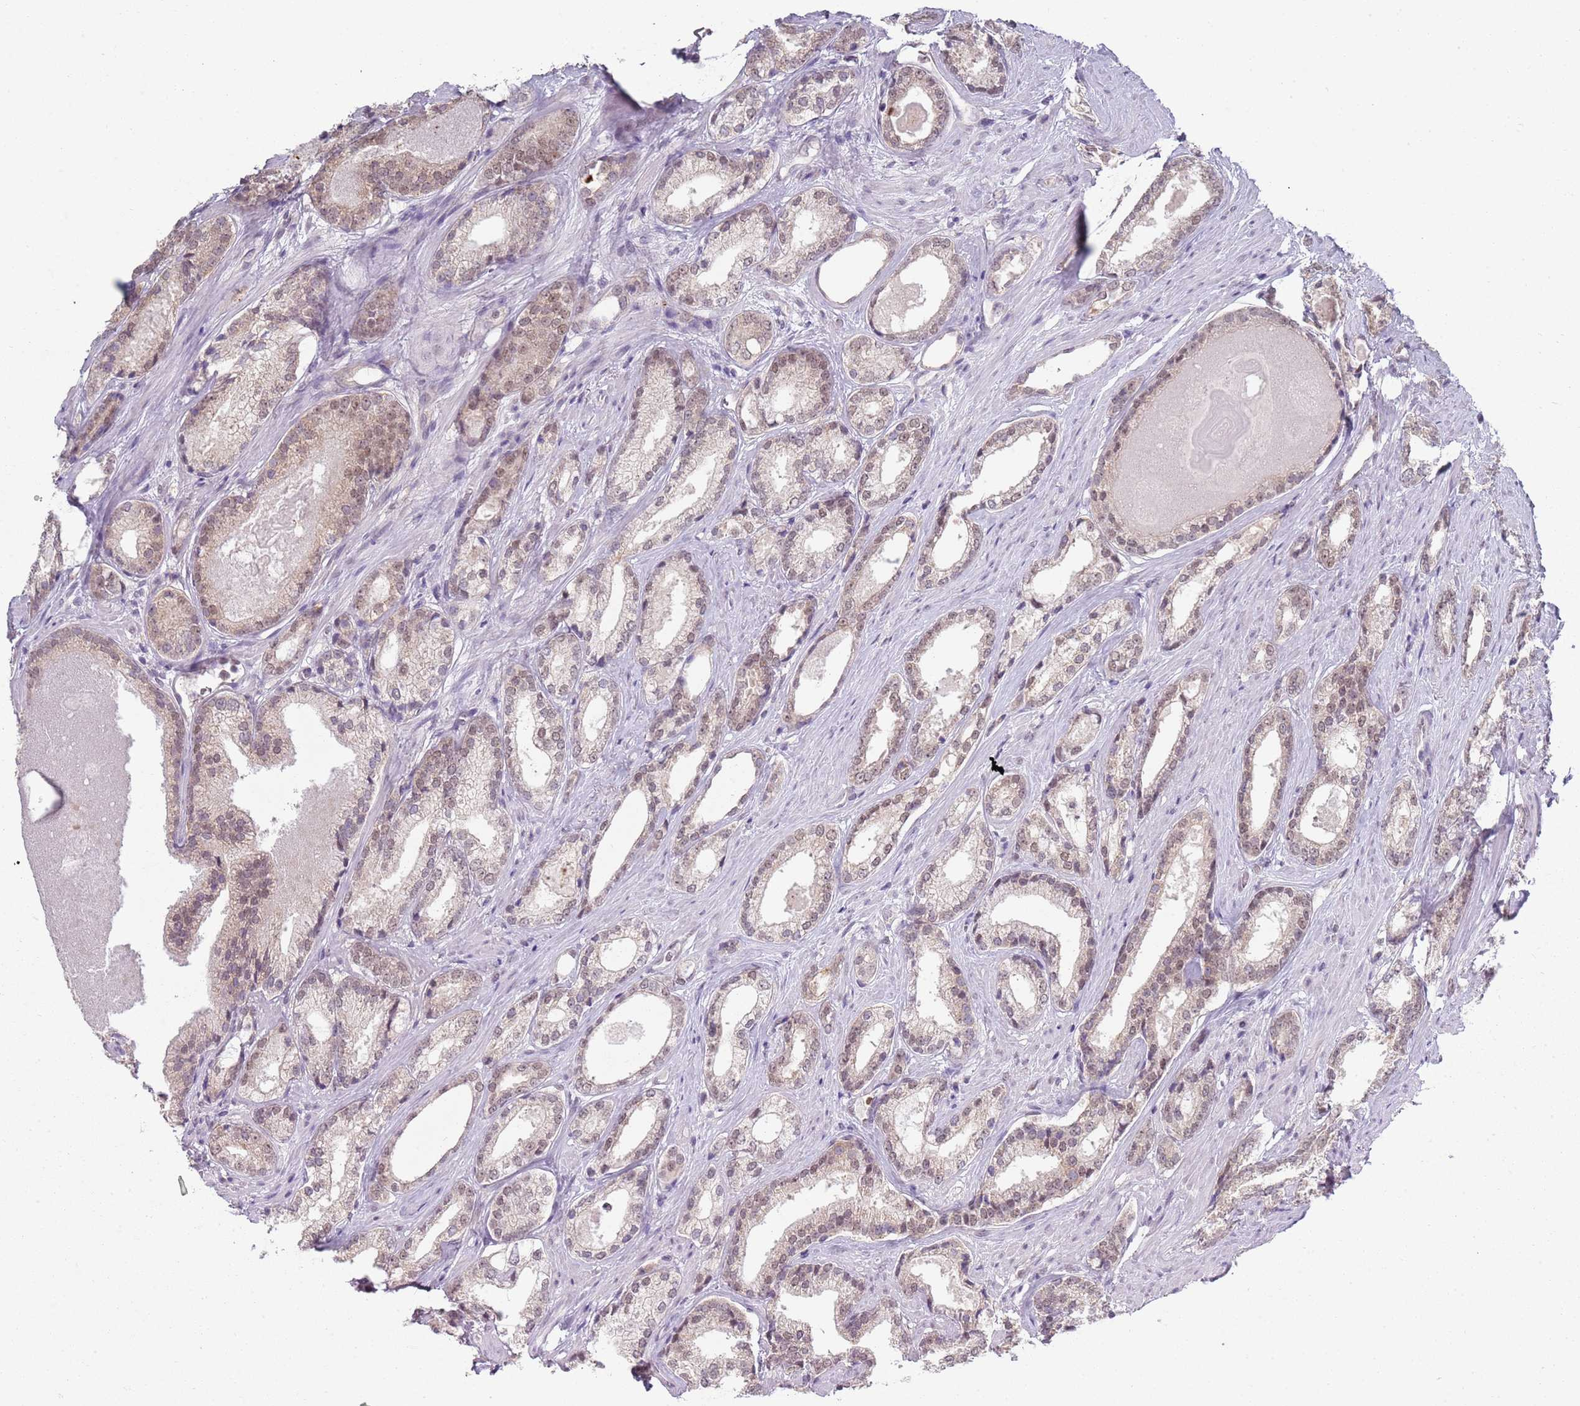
{"staining": {"intensity": "moderate", "quantity": ">75%", "location": "cytoplasmic/membranous"}, "tissue": "prostate cancer", "cell_type": "Tumor cells", "image_type": "cancer", "snomed": [{"axis": "morphology", "description": "Adenocarcinoma, Low grade"}, {"axis": "topography", "description": "Prostate"}], "caption": "Immunohistochemistry of human prostate adenocarcinoma (low-grade) demonstrates medium levels of moderate cytoplasmic/membranous staining in about >75% of tumor cells.", "gene": "SMARCAL1", "patient": {"sex": "male", "age": 68}}